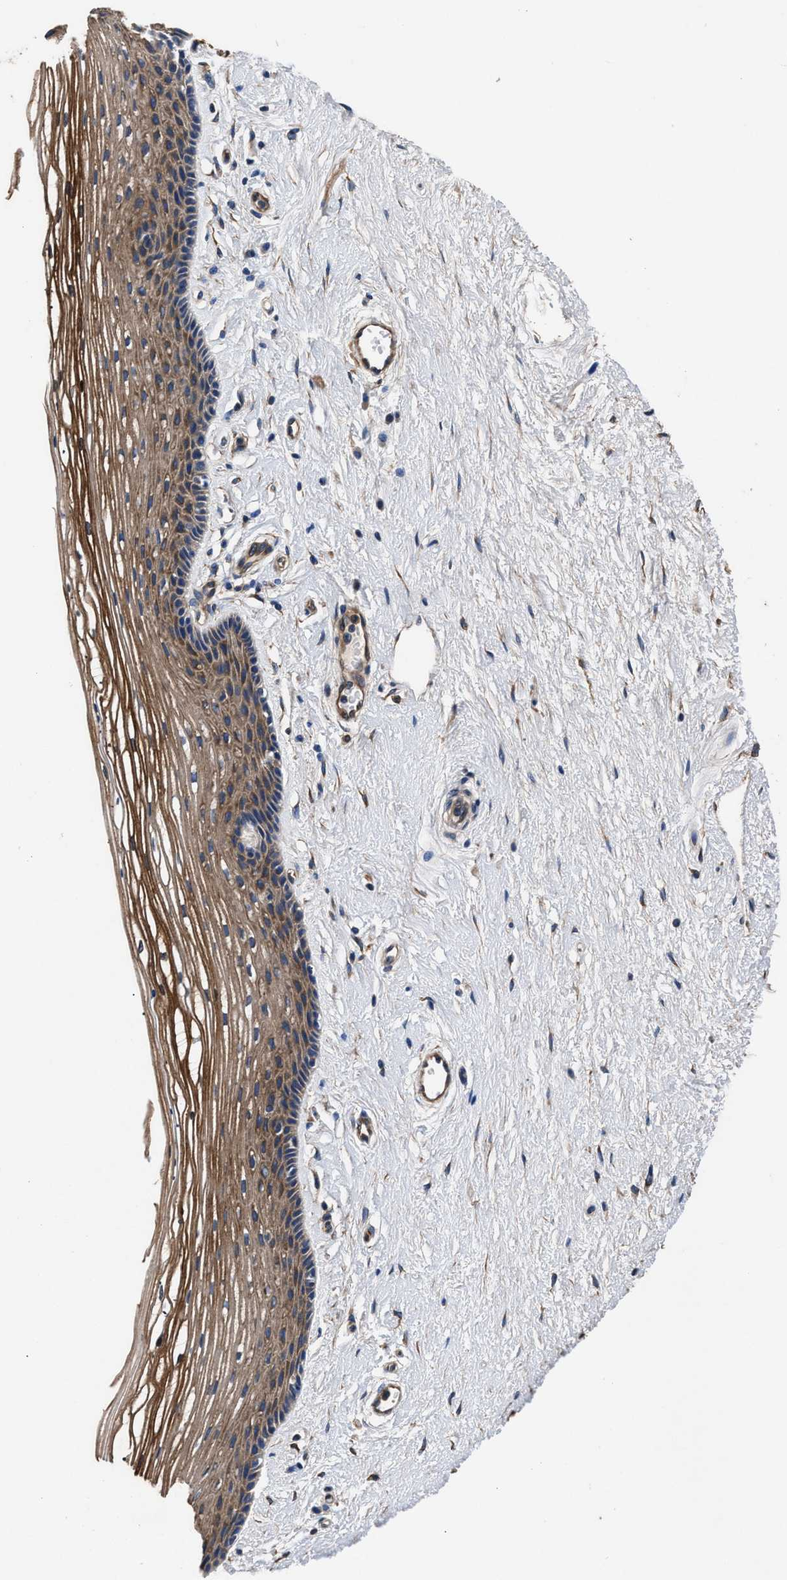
{"staining": {"intensity": "moderate", "quantity": ">75%", "location": "cytoplasmic/membranous"}, "tissue": "vagina", "cell_type": "Squamous epithelial cells", "image_type": "normal", "snomed": [{"axis": "morphology", "description": "Normal tissue, NOS"}, {"axis": "topography", "description": "Vagina"}], "caption": "The immunohistochemical stain shows moderate cytoplasmic/membranous staining in squamous epithelial cells of benign vagina. (IHC, brightfield microscopy, high magnification).", "gene": "SH3GL1", "patient": {"sex": "female", "age": 46}}